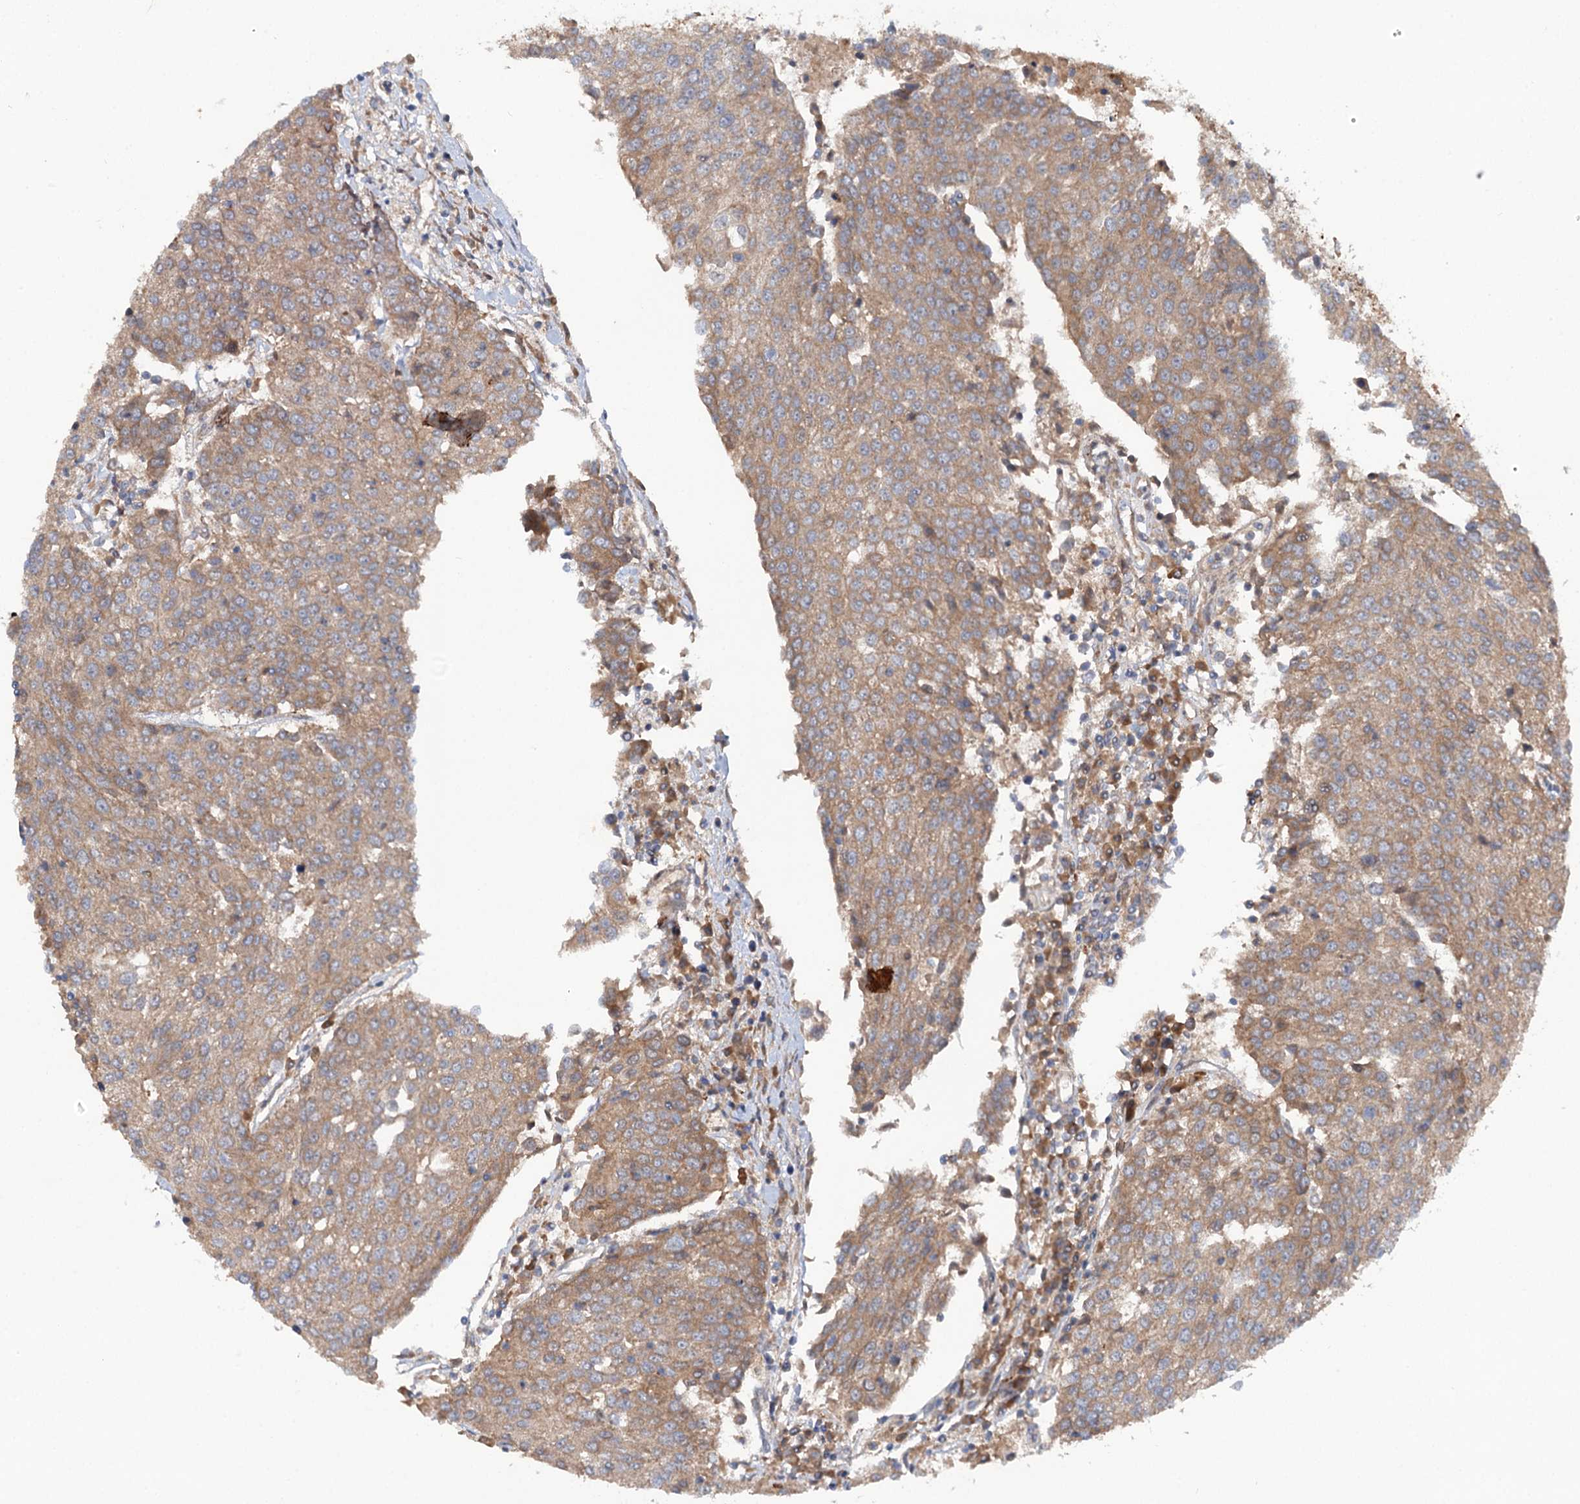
{"staining": {"intensity": "moderate", "quantity": "25%-75%", "location": "cytoplasmic/membranous"}, "tissue": "urothelial cancer", "cell_type": "Tumor cells", "image_type": "cancer", "snomed": [{"axis": "morphology", "description": "Urothelial carcinoma, High grade"}, {"axis": "topography", "description": "Urinary bladder"}], "caption": "IHC staining of urothelial carcinoma (high-grade), which demonstrates medium levels of moderate cytoplasmic/membranous staining in approximately 25%-75% of tumor cells indicating moderate cytoplasmic/membranous protein positivity. The staining was performed using DAB (brown) for protein detection and nuclei were counterstained in hematoxylin (blue).", "gene": "ADGRG4", "patient": {"sex": "female", "age": 85}}